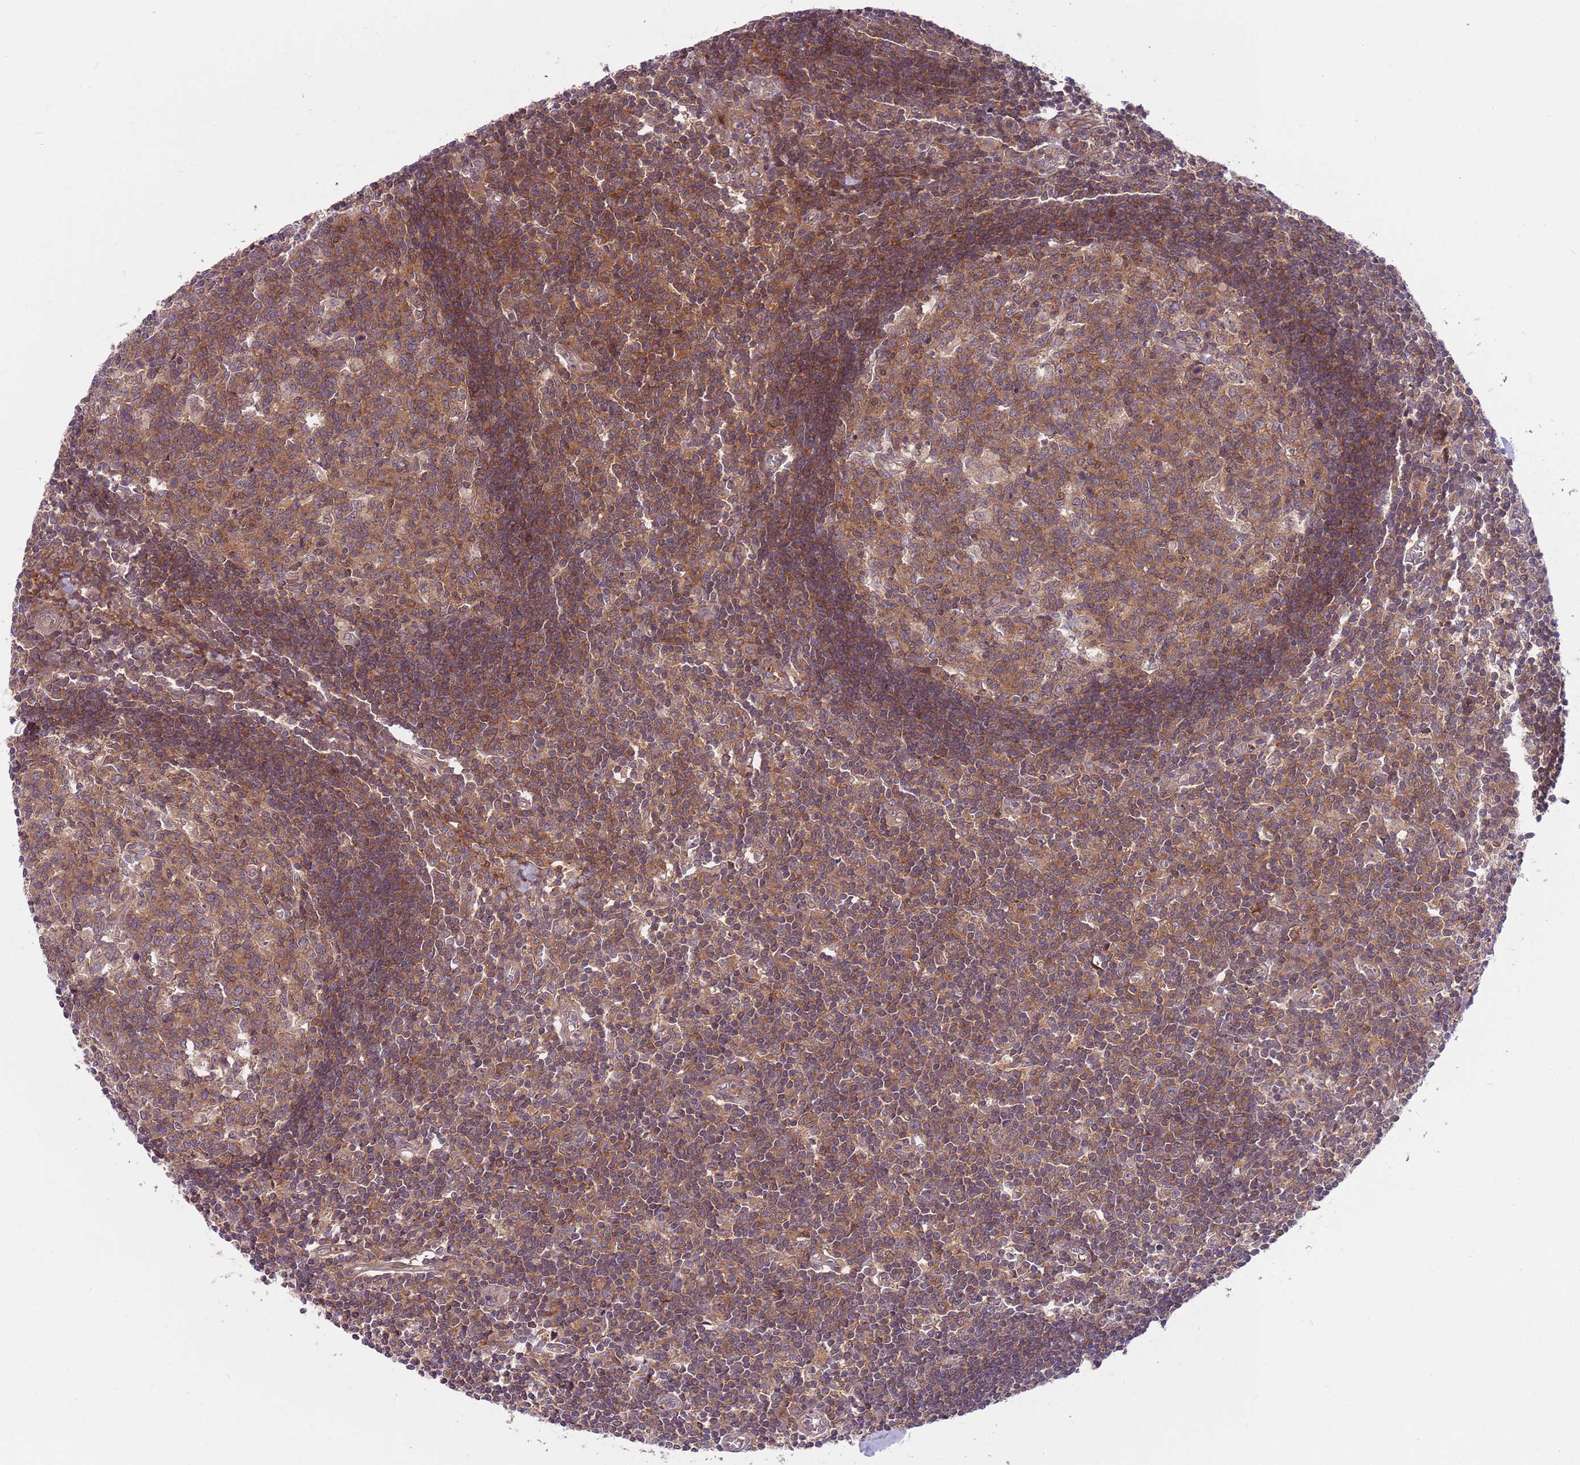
{"staining": {"intensity": "strong", "quantity": ">75%", "location": "cytoplasmic/membranous"}, "tissue": "lymph node", "cell_type": "Germinal center cells", "image_type": "normal", "snomed": [{"axis": "morphology", "description": "Normal tissue, NOS"}, {"axis": "topography", "description": "Lymph node"}], "caption": "A histopathology image of lymph node stained for a protein displays strong cytoplasmic/membranous brown staining in germinal center cells. (brown staining indicates protein expression, while blue staining denotes nuclei).", "gene": "GGA1", "patient": {"sex": "female", "age": 55}}